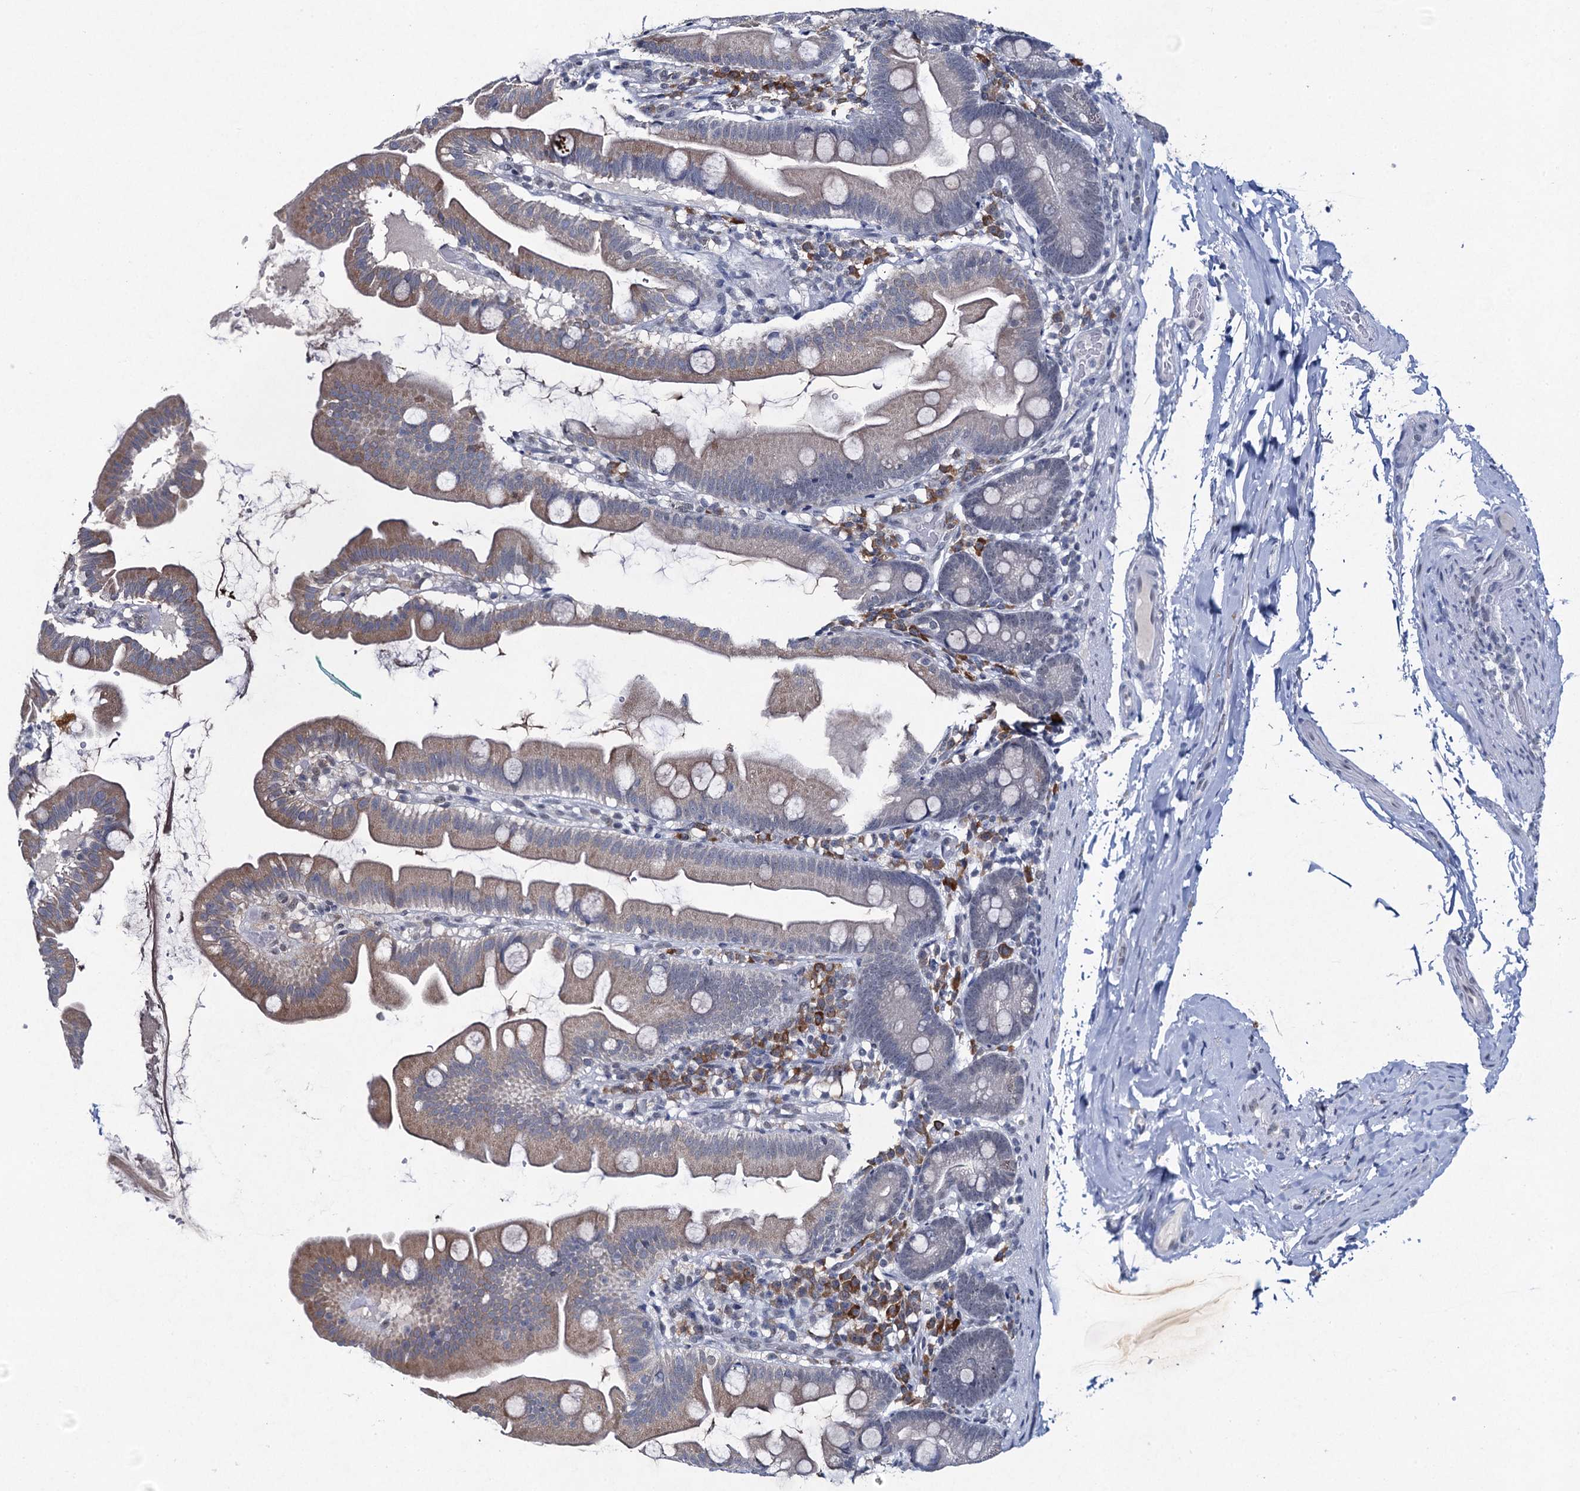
{"staining": {"intensity": "moderate", "quantity": "<25%", "location": "cytoplasmic/membranous"}, "tissue": "small intestine", "cell_type": "Glandular cells", "image_type": "normal", "snomed": [{"axis": "morphology", "description": "Normal tissue, NOS"}, {"axis": "topography", "description": "Small intestine"}], "caption": "An image showing moderate cytoplasmic/membranous positivity in approximately <25% of glandular cells in benign small intestine, as visualized by brown immunohistochemical staining.", "gene": "ENSG00000230707", "patient": {"sex": "female", "age": 68}}